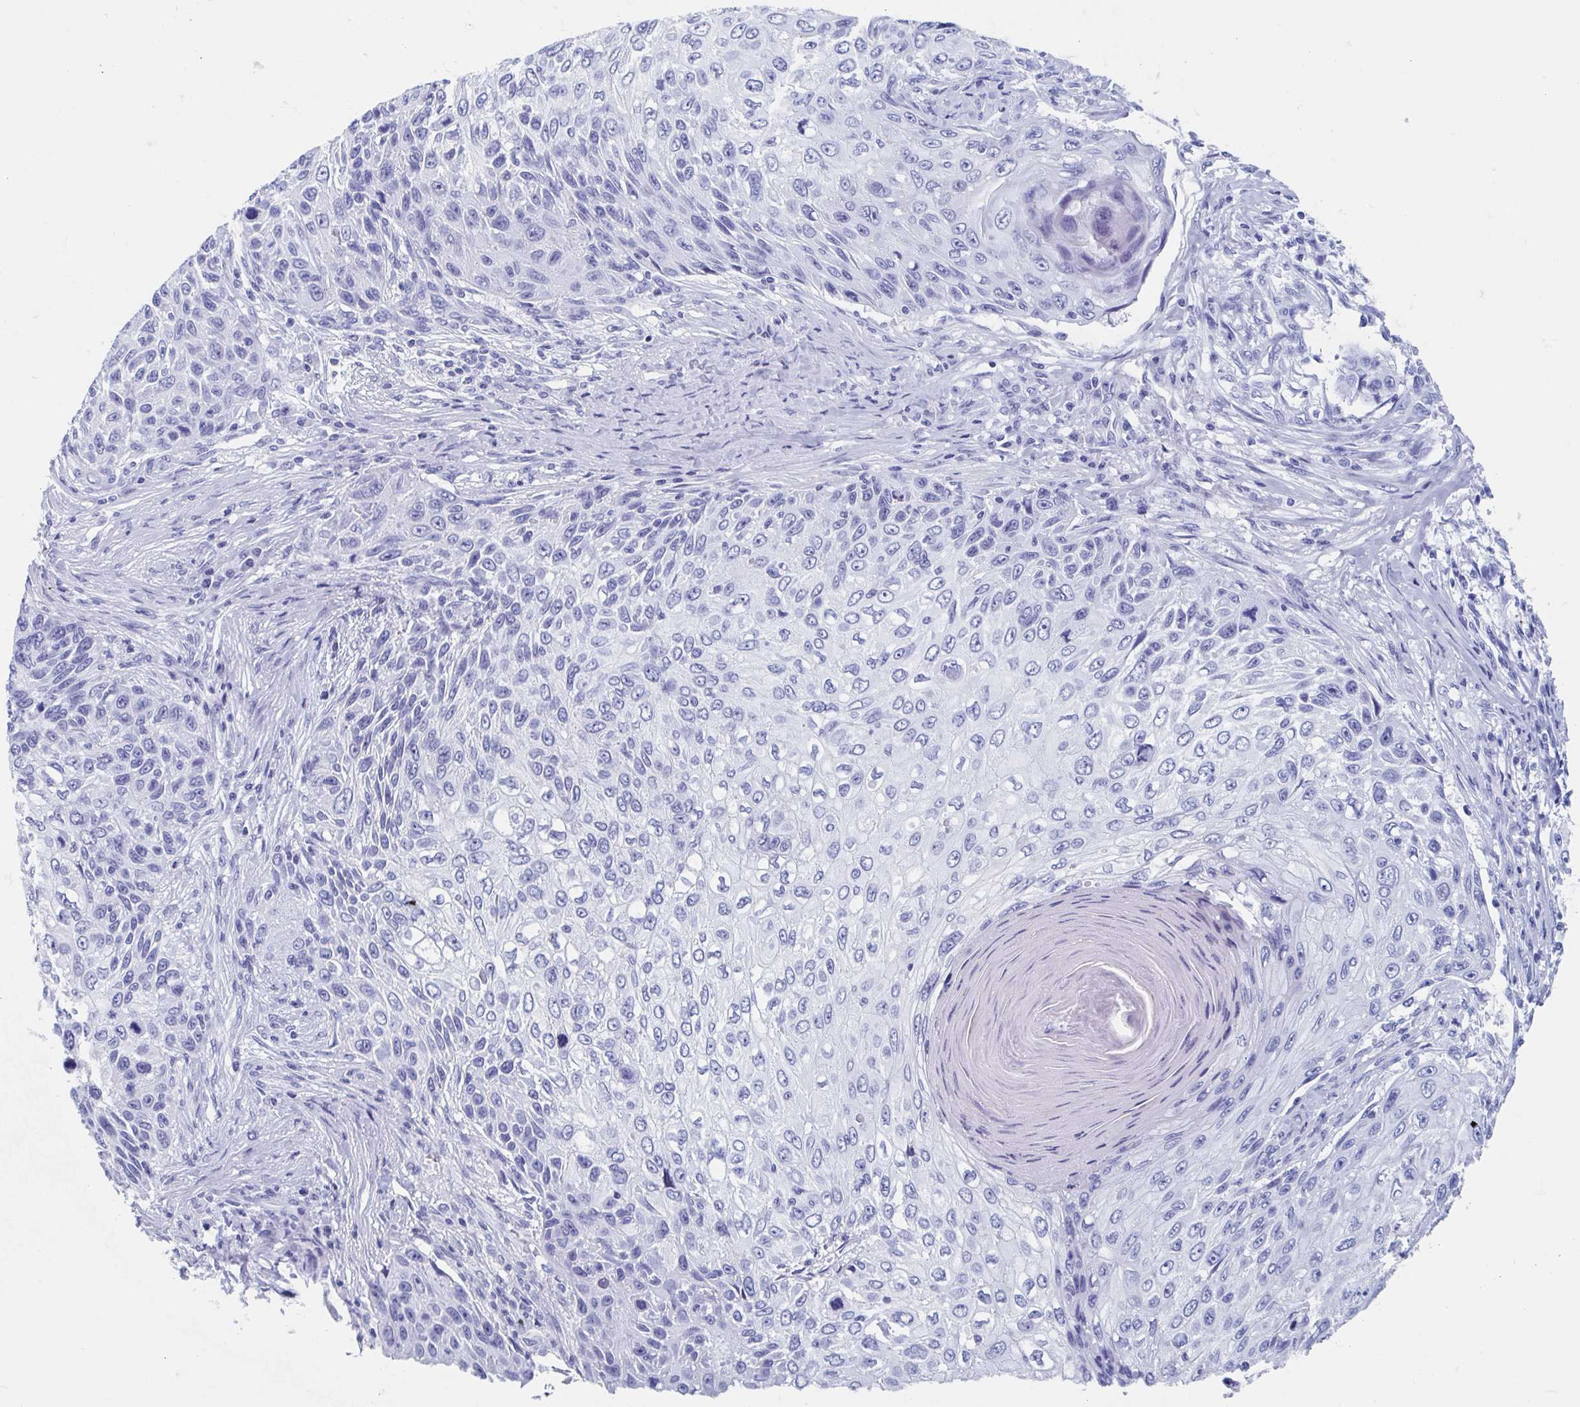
{"staining": {"intensity": "negative", "quantity": "none", "location": "none"}, "tissue": "skin cancer", "cell_type": "Tumor cells", "image_type": "cancer", "snomed": [{"axis": "morphology", "description": "Squamous cell carcinoma, NOS"}, {"axis": "topography", "description": "Skin"}], "caption": "The IHC histopathology image has no significant staining in tumor cells of skin squamous cell carcinoma tissue.", "gene": "HDGFL1", "patient": {"sex": "male", "age": 92}}